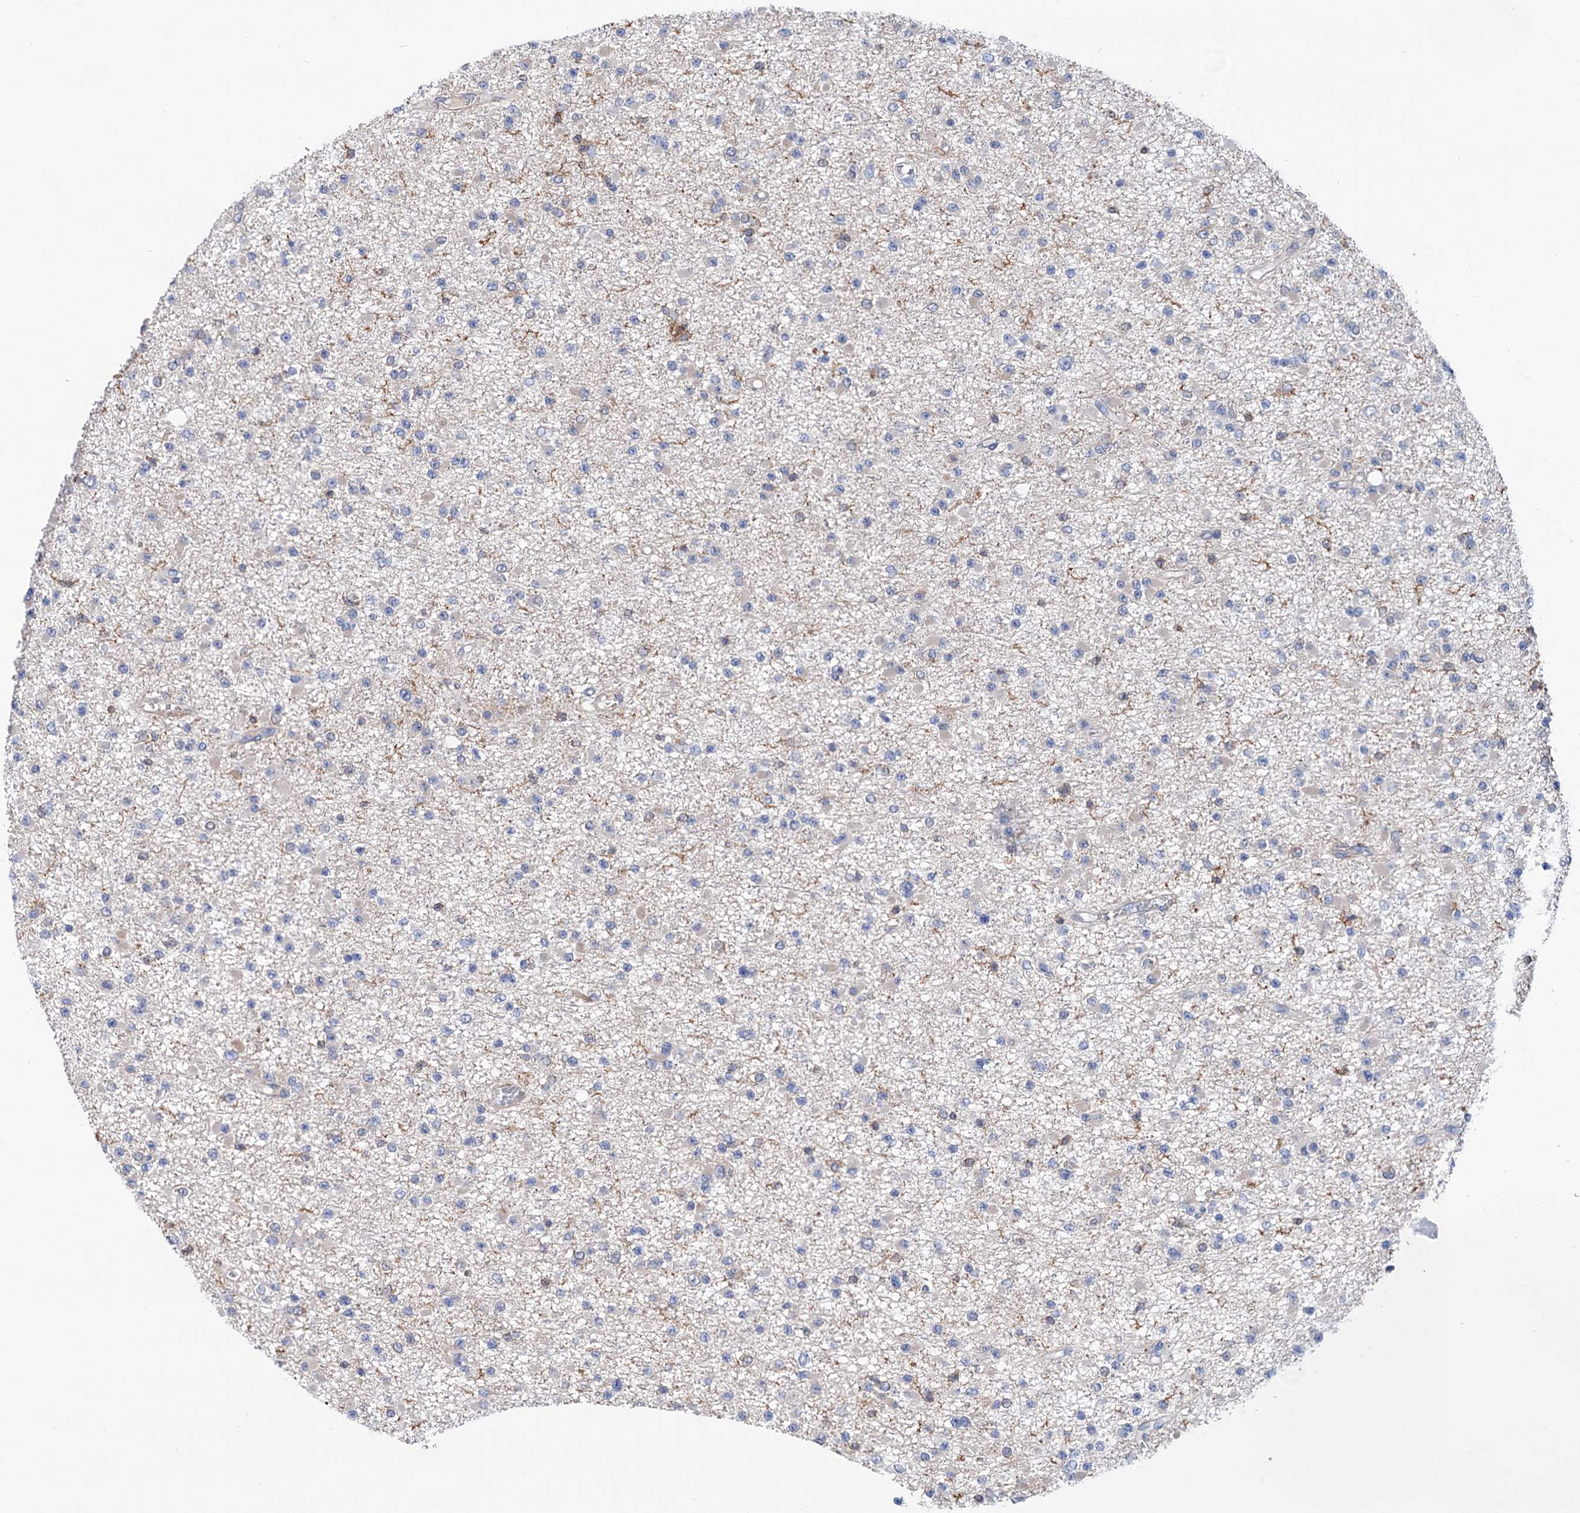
{"staining": {"intensity": "negative", "quantity": "none", "location": "none"}, "tissue": "glioma", "cell_type": "Tumor cells", "image_type": "cancer", "snomed": [{"axis": "morphology", "description": "Glioma, malignant, Low grade"}, {"axis": "topography", "description": "Brain"}], "caption": "This is an IHC histopathology image of human low-grade glioma (malignant). There is no positivity in tumor cells.", "gene": "TMTC3", "patient": {"sex": "female", "age": 22}}